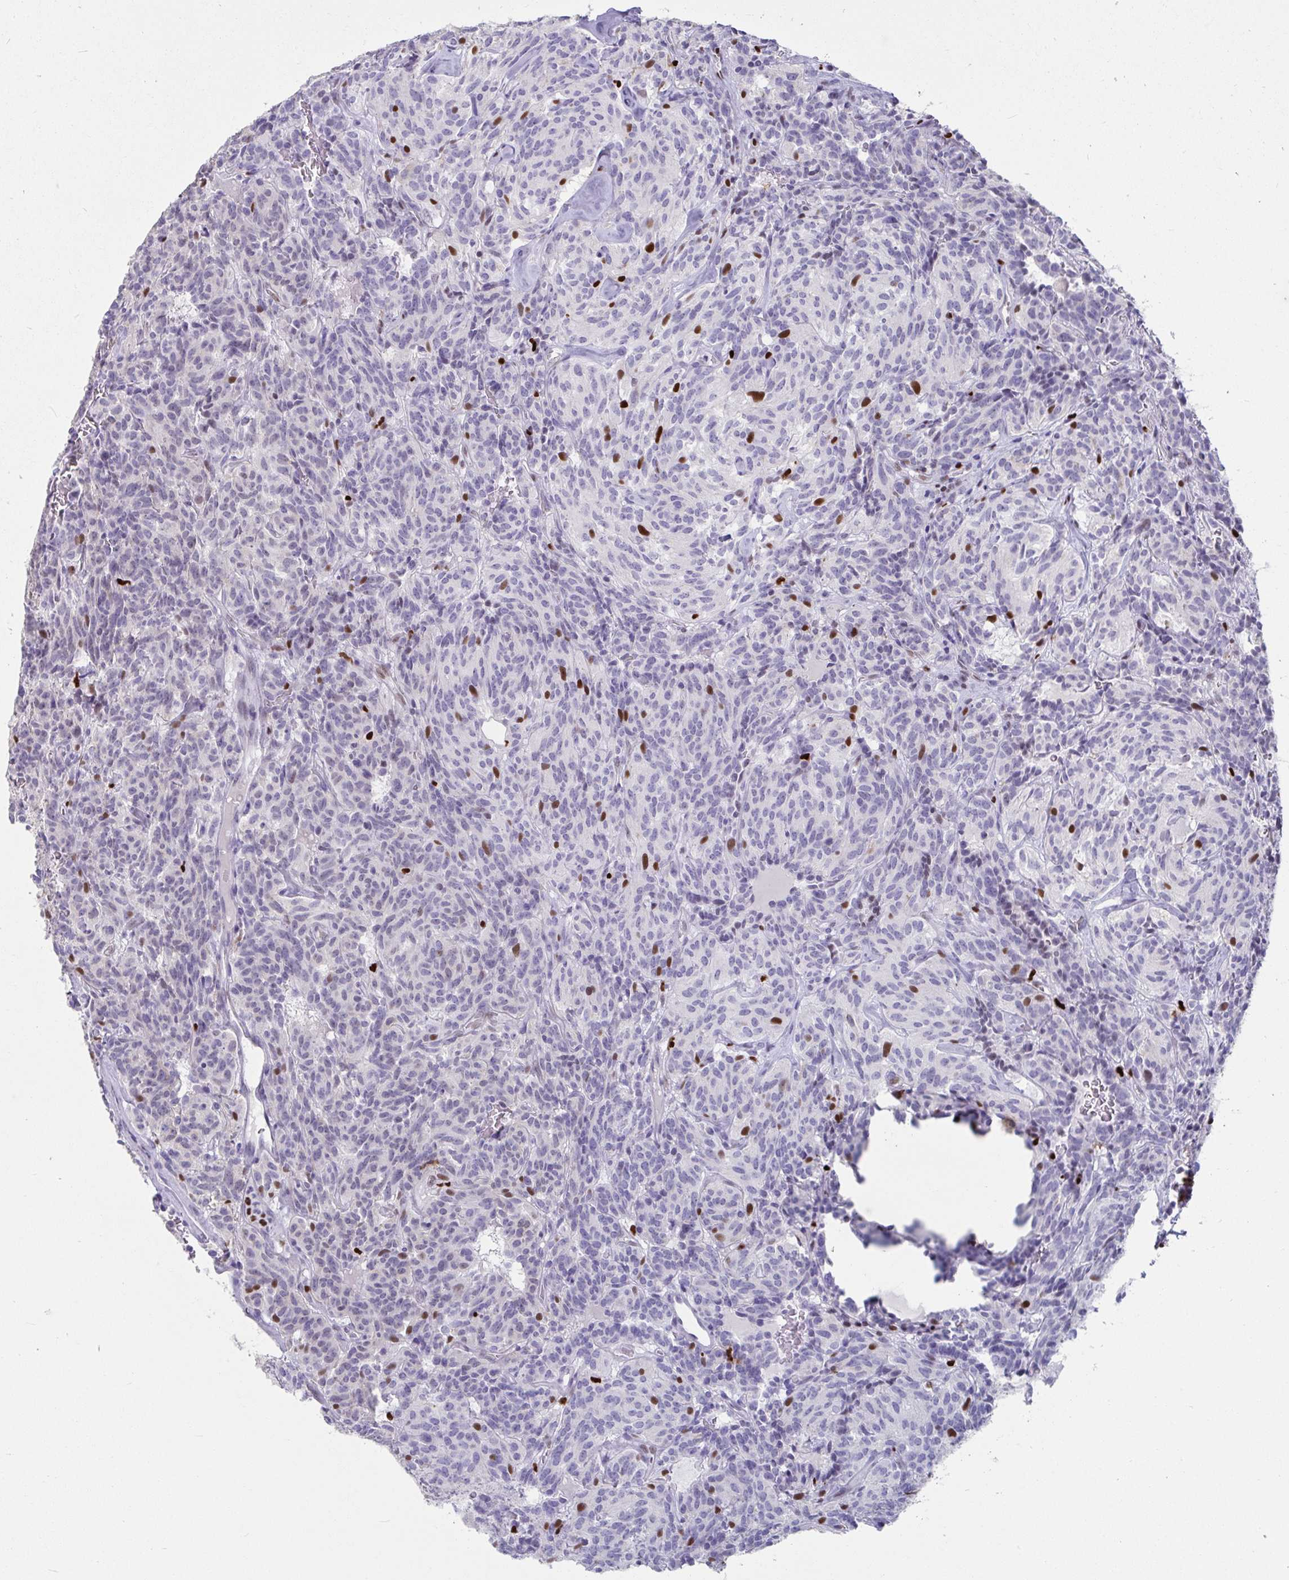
{"staining": {"intensity": "weak", "quantity": "<25%", "location": "cytoplasmic/membranous"}, "tissue": "carcinoid", "cell_type": "Tumor cells", "image_type": "cancer", "snomed": [{"axis": "morphology", "description": "Carcinoid, malignant, NOS"}, {"axis": "topography", "description": "Lung"}], "caption": "DAB immunohistochemical staining of human carcinoid (malignant) reveals no significant staining in tumor cells.", "gene": "ZNF586", "patient": {"sex": "female", "age": 61}}